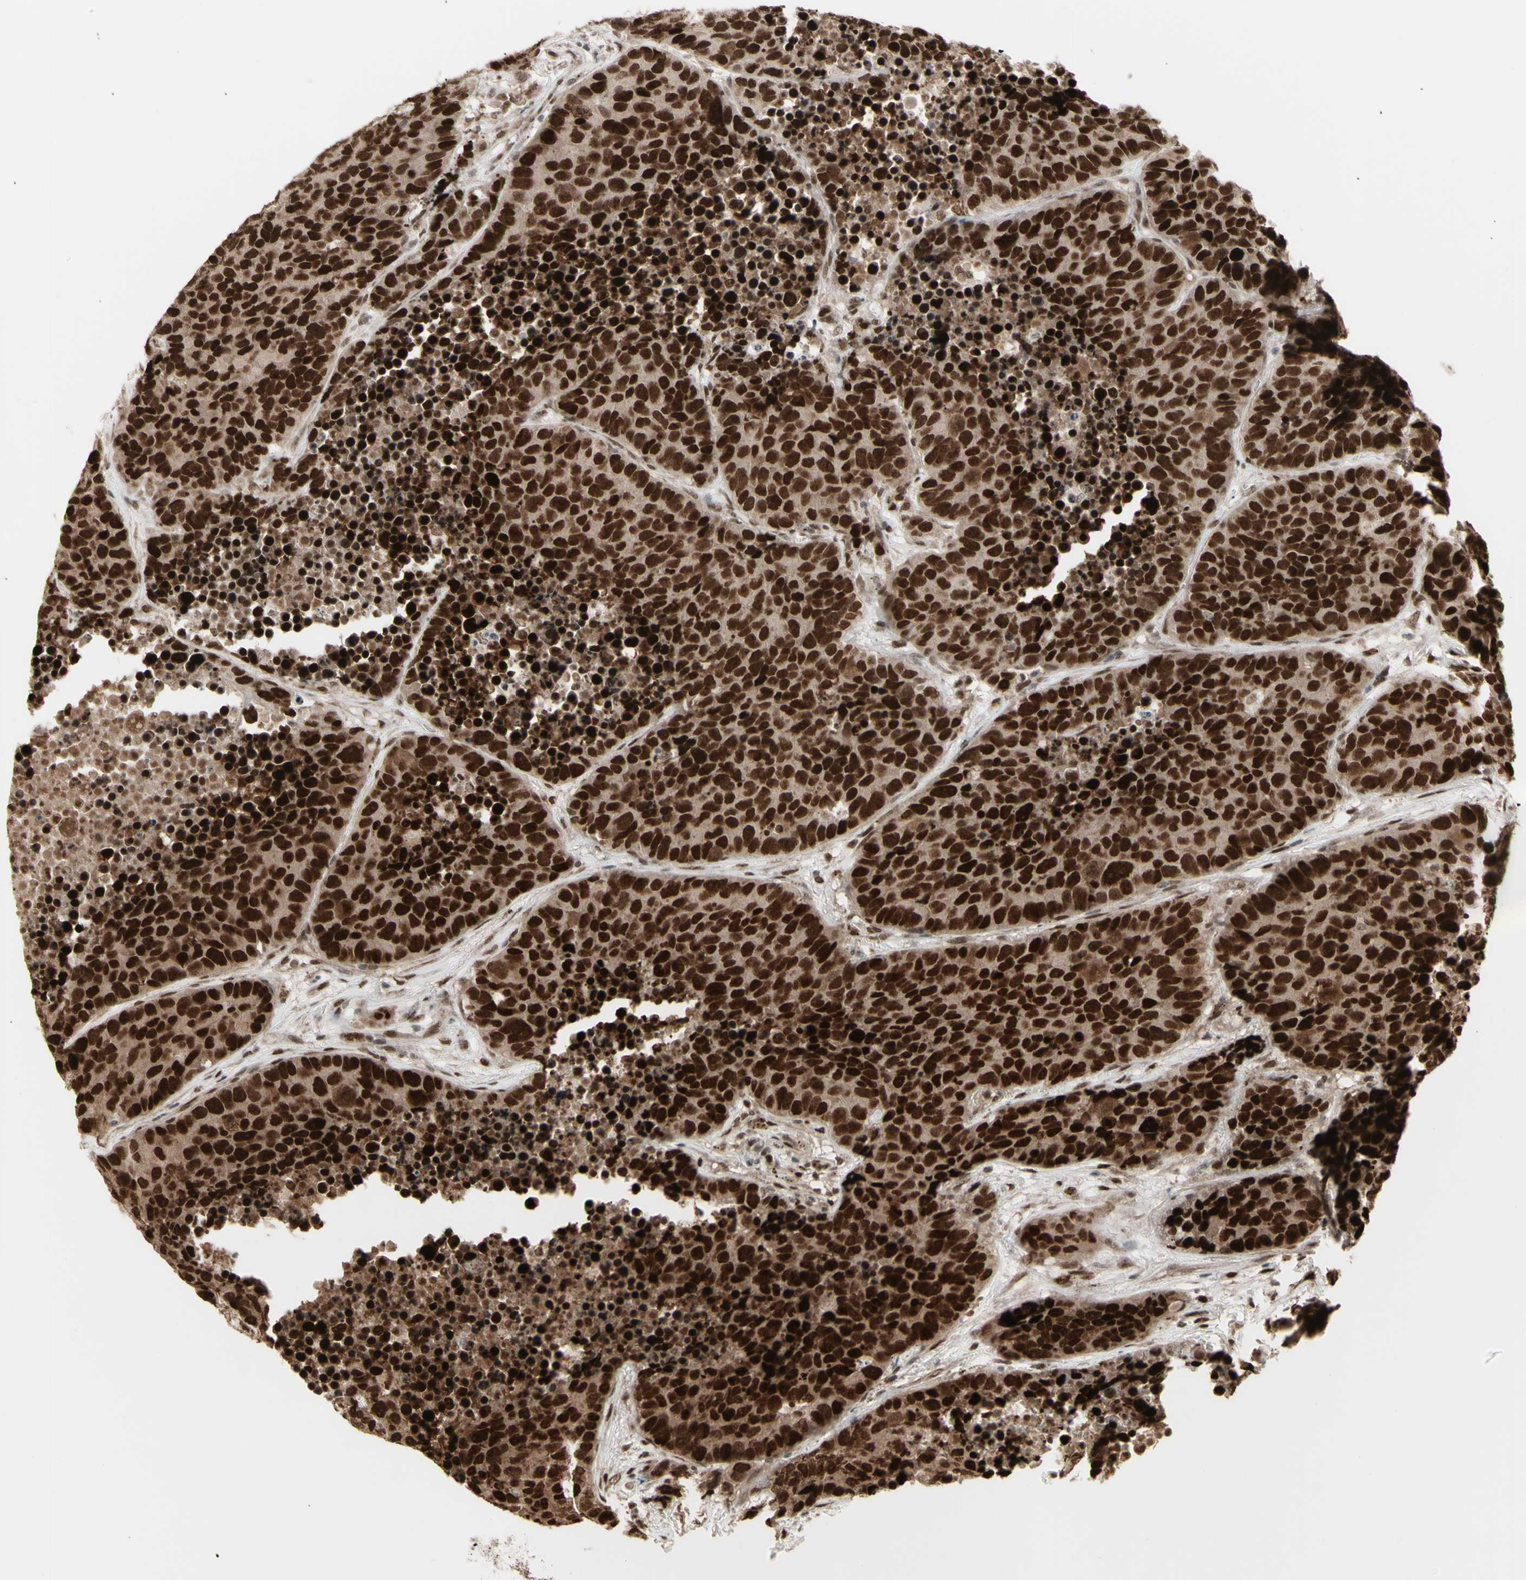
{"staining": {"intensity": "strong", "quantity": ">75%", "location": "cytoplasmic/membranous,nuclear"}, "tissue": "carcinoid", "cell_type": "Tumor cells", "image_type": "cancer", "snomed": [{"axis": "morphology", "description": "Carcinoid, malignant, NOS"}, {"axis": "topography", "description": "Lung"}], "caption": "The photomicrograph shows a brown stain indicating the presence of a protein in the cytoplasmic/membranous and nuclear of tumor cells in malignant carcinoid. (DAB IHC, brown staining for protein, blue staining for nuclei).", "gene": "CBX1", "patient": {"sex": "male", "age": 60}}